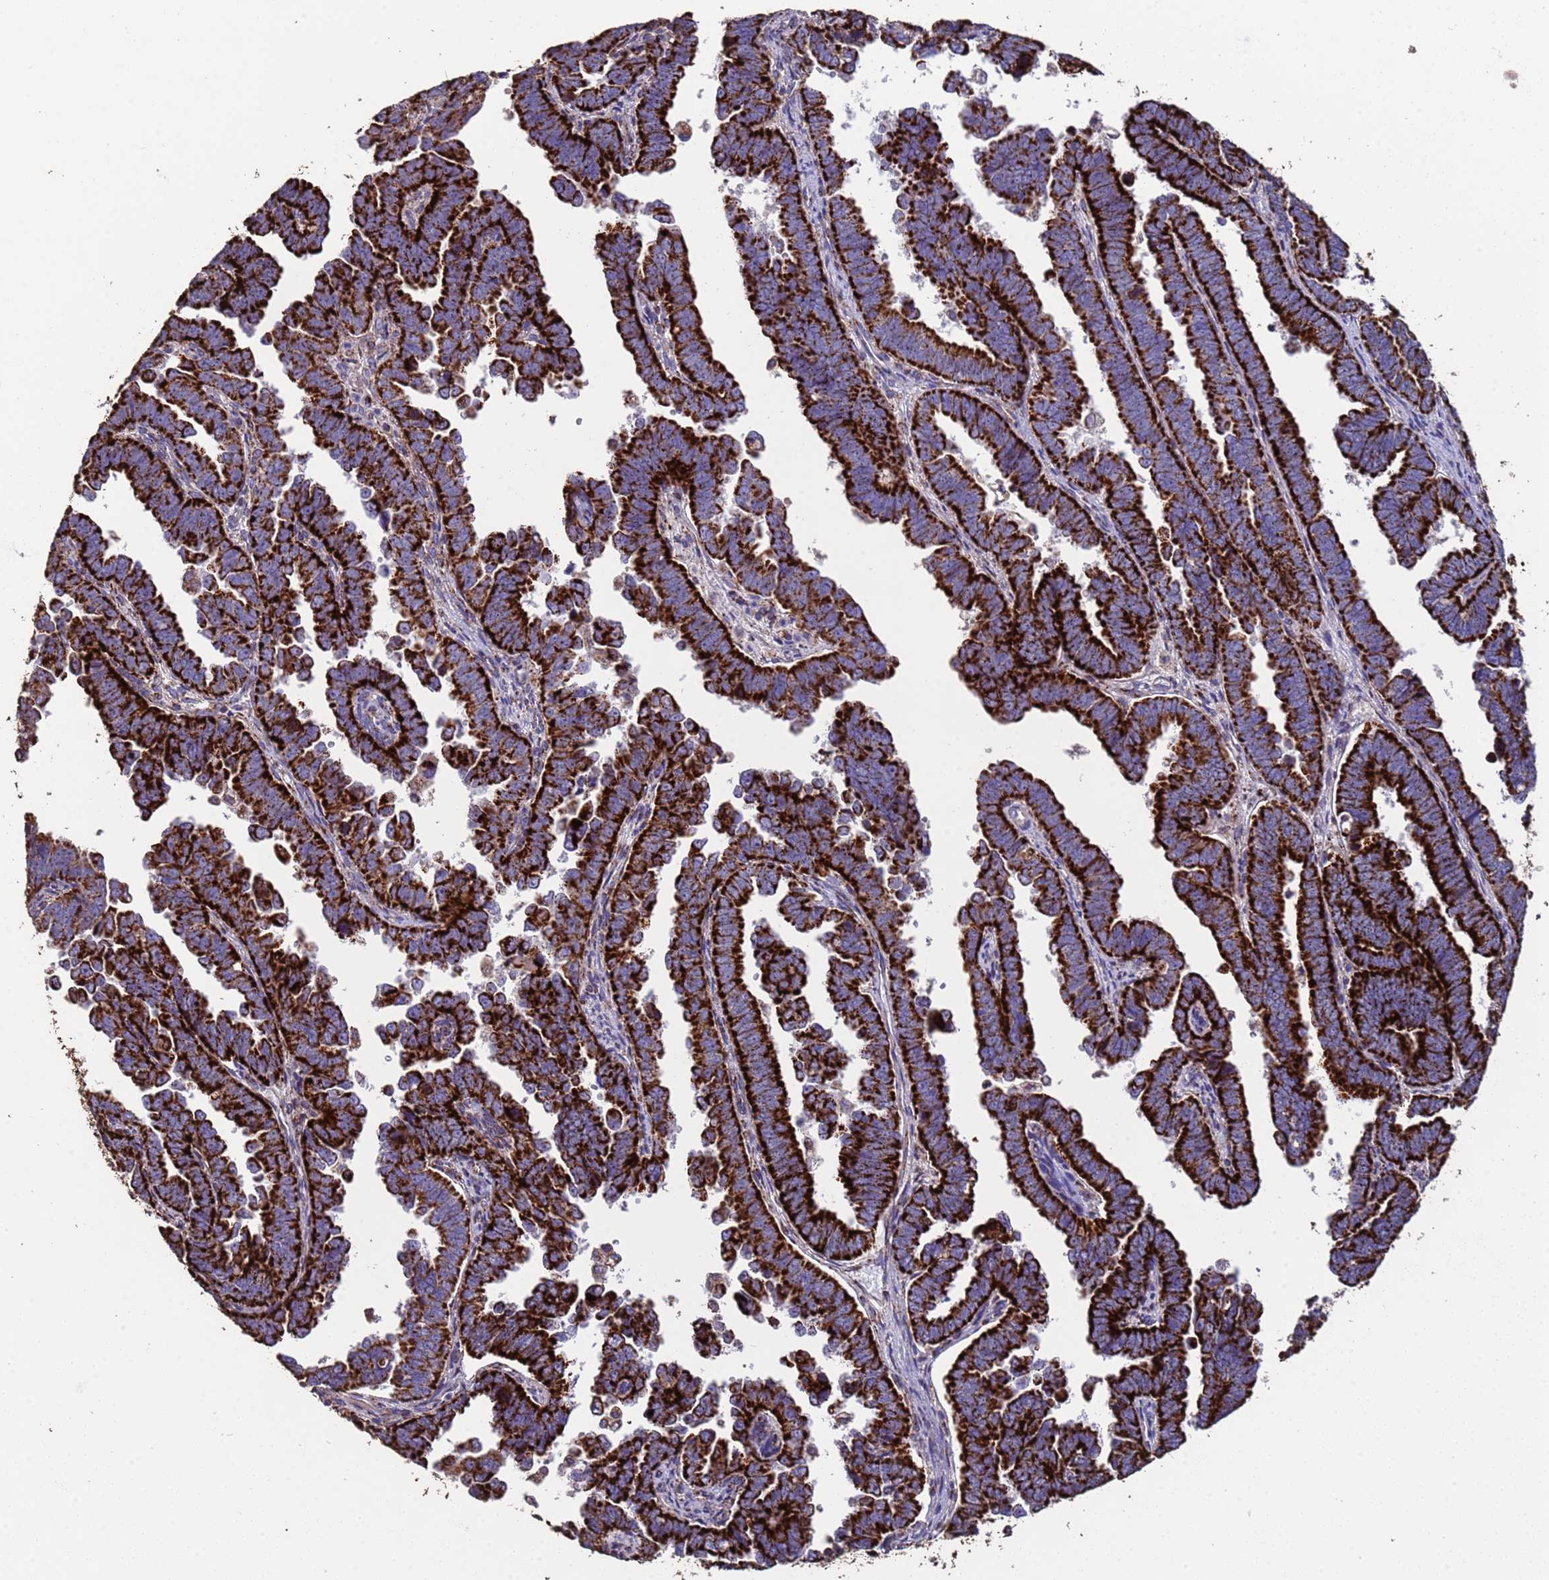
{"staining": {"intensity": "strong", "quantity": ">75%", "location": "cytoplasmic/membranous"}, "tissue": "endometrial cancer", "cell_type": "Tumor cells", "image_type": "cancer", "snomed": [{"axis": "morphology", "description": "Adenocarcinoma, NOS"}, {"axis": "topography", "description": "Endometrium"}], "caption": "High-power microscopy captured an IHC micrograph of endometrial cancer (adenocarcinoma), revealing strong cytoplasmic/membranous positivity in approximately >75% of tumor cells. (DAB IHC with brightfield microscopy, high magnification).", "gene": "ZNFX1", "patient": {"sex": "female", "age": 75}}